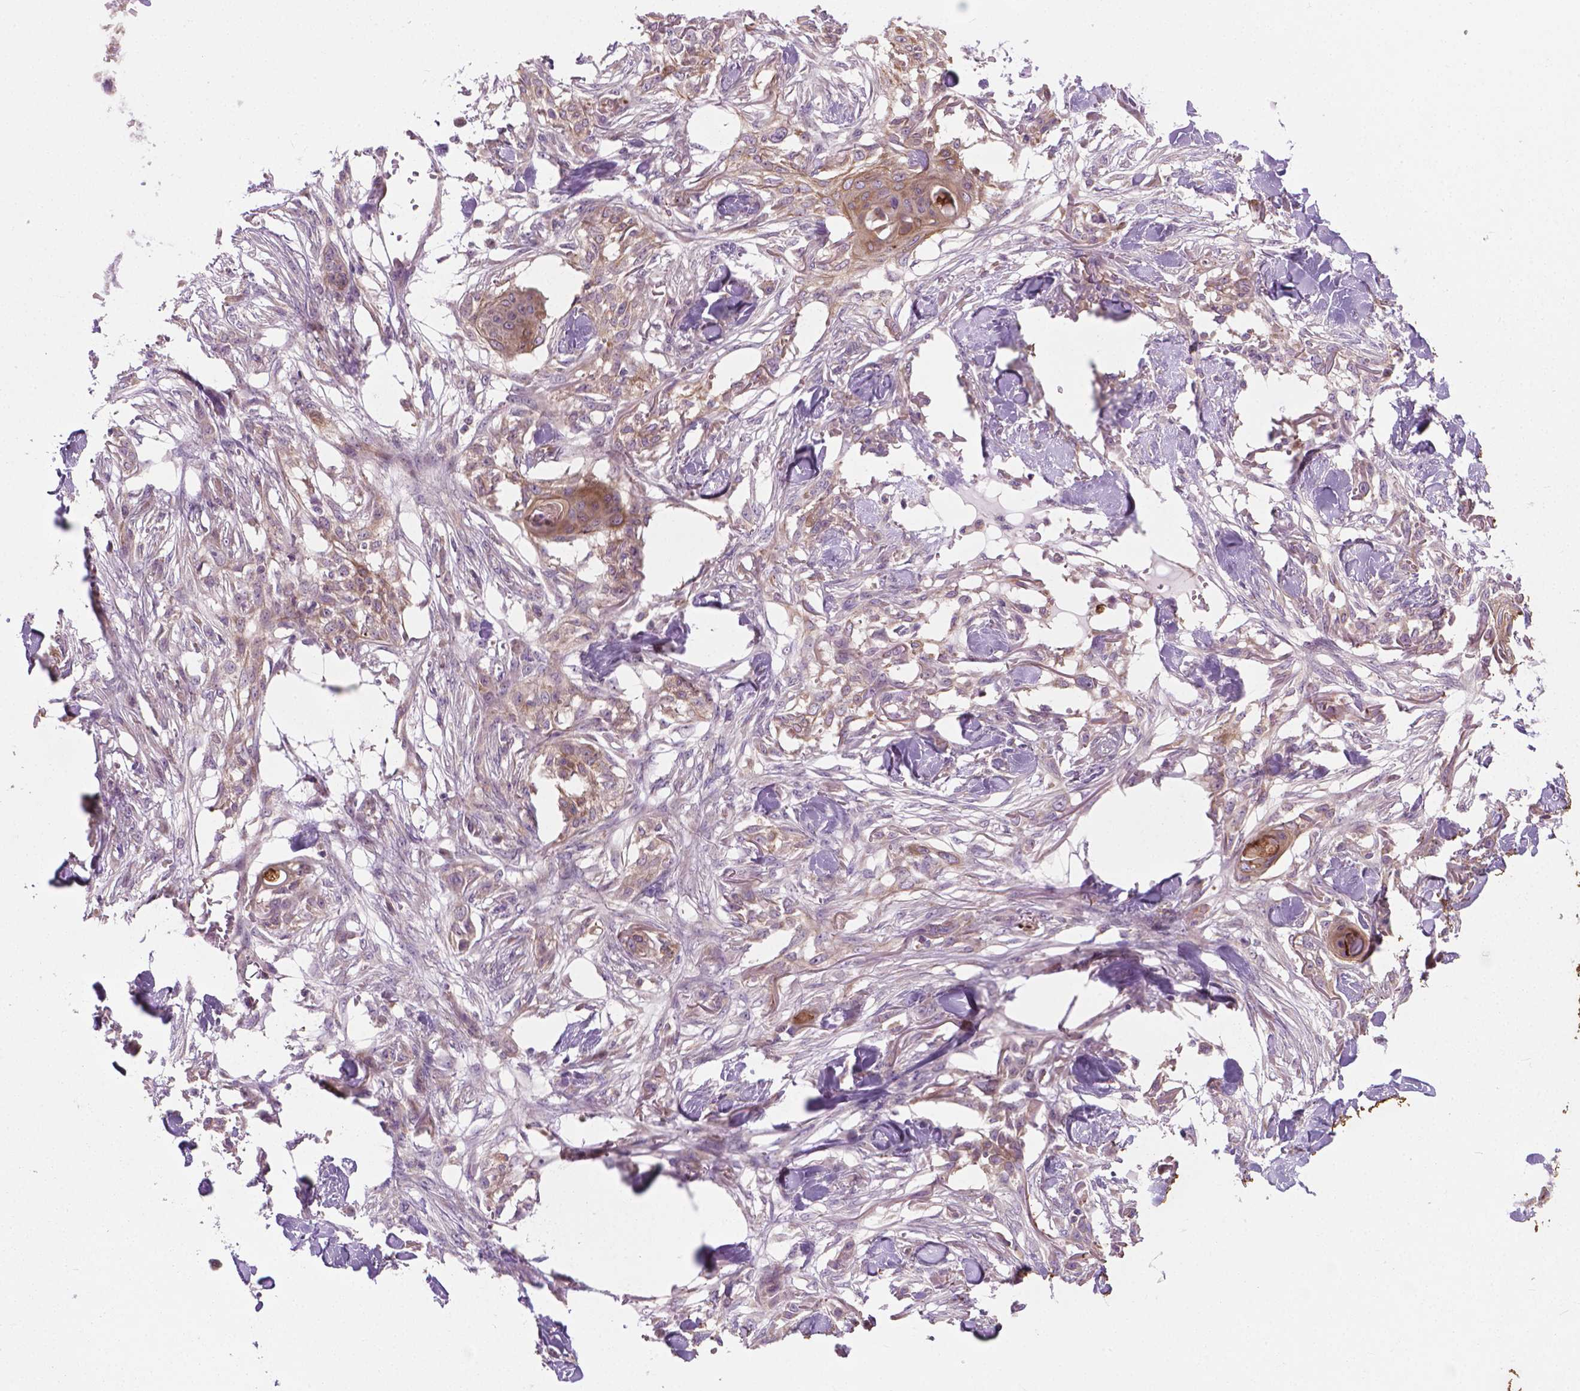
{"staining": {"intensity": "moderate", "quantity": "<25%", "location": "cytoplasmic/membranous"}, "tissue": "skin cancer", "cell_type": "Tumor cells", "image_type": "cancer", "snomed": [{"axis": "morphology", "description": "Squamous cell carcinoma, NOS"}, {"axis": "topography", "description": "Skin"}], "caption": "A high-resolution photomicrograph shows immunohistochemistry staining of skin cancer, which shows moderate cytoplasmic/membranous expression in about <25% of tumor cells.", "gene": "MZT1", "patient": {"sex": "female", "age": 59}}